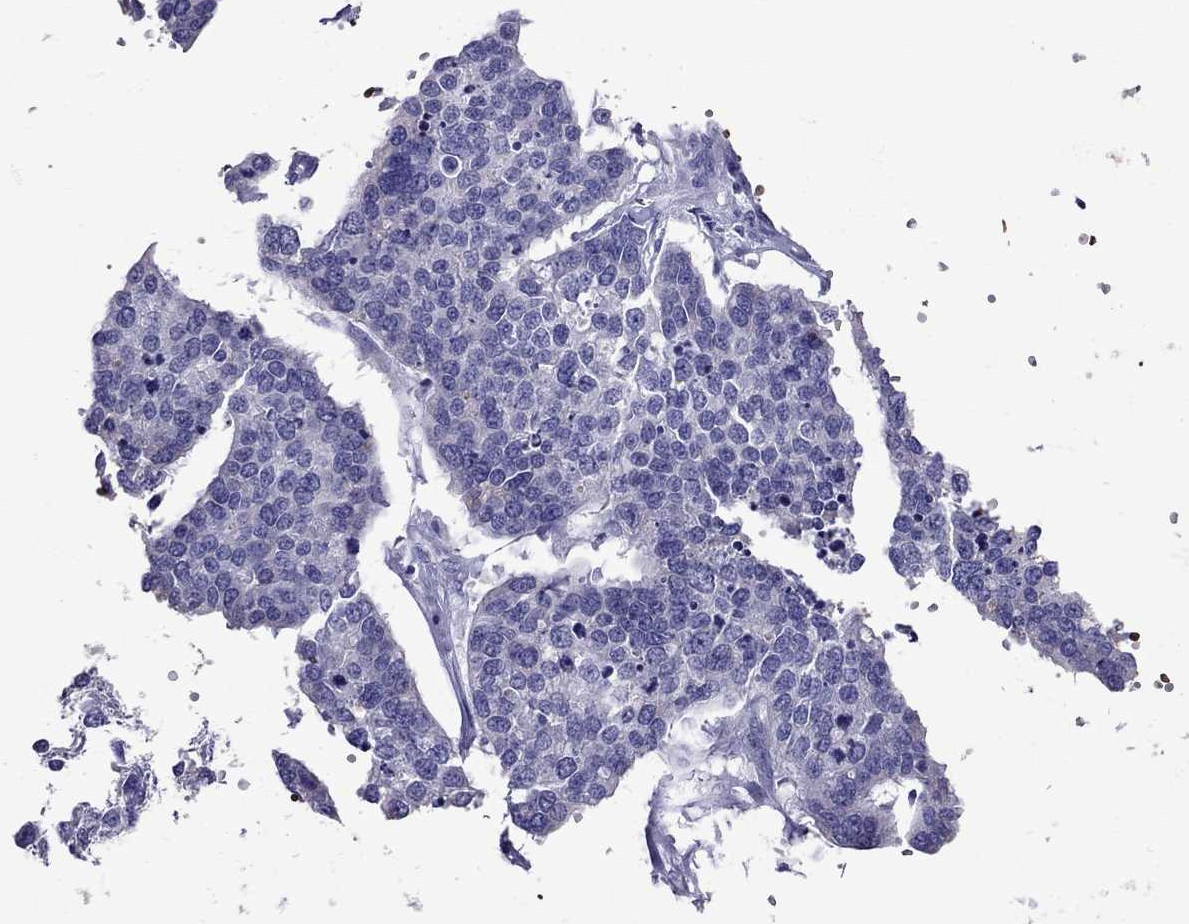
{"staining": {"intensity": "negative", "quantity": "none", "location": "none"}, "tissue": "ovarian cancer", "cell_type": "Tumor cells", "image_type": "cancer", "snomed": [{"axis": "morphology", "description": "Carcinoma, endometroid"}, {"axis": "topography", "description": "Ovary"}], "caption": "IHC of human ovarian cancer (endometroid carcinoma) demonstrates no positivity in tumor cells.", "gene": "TBR1", "patient": {"sex": "female", "age": 65}}